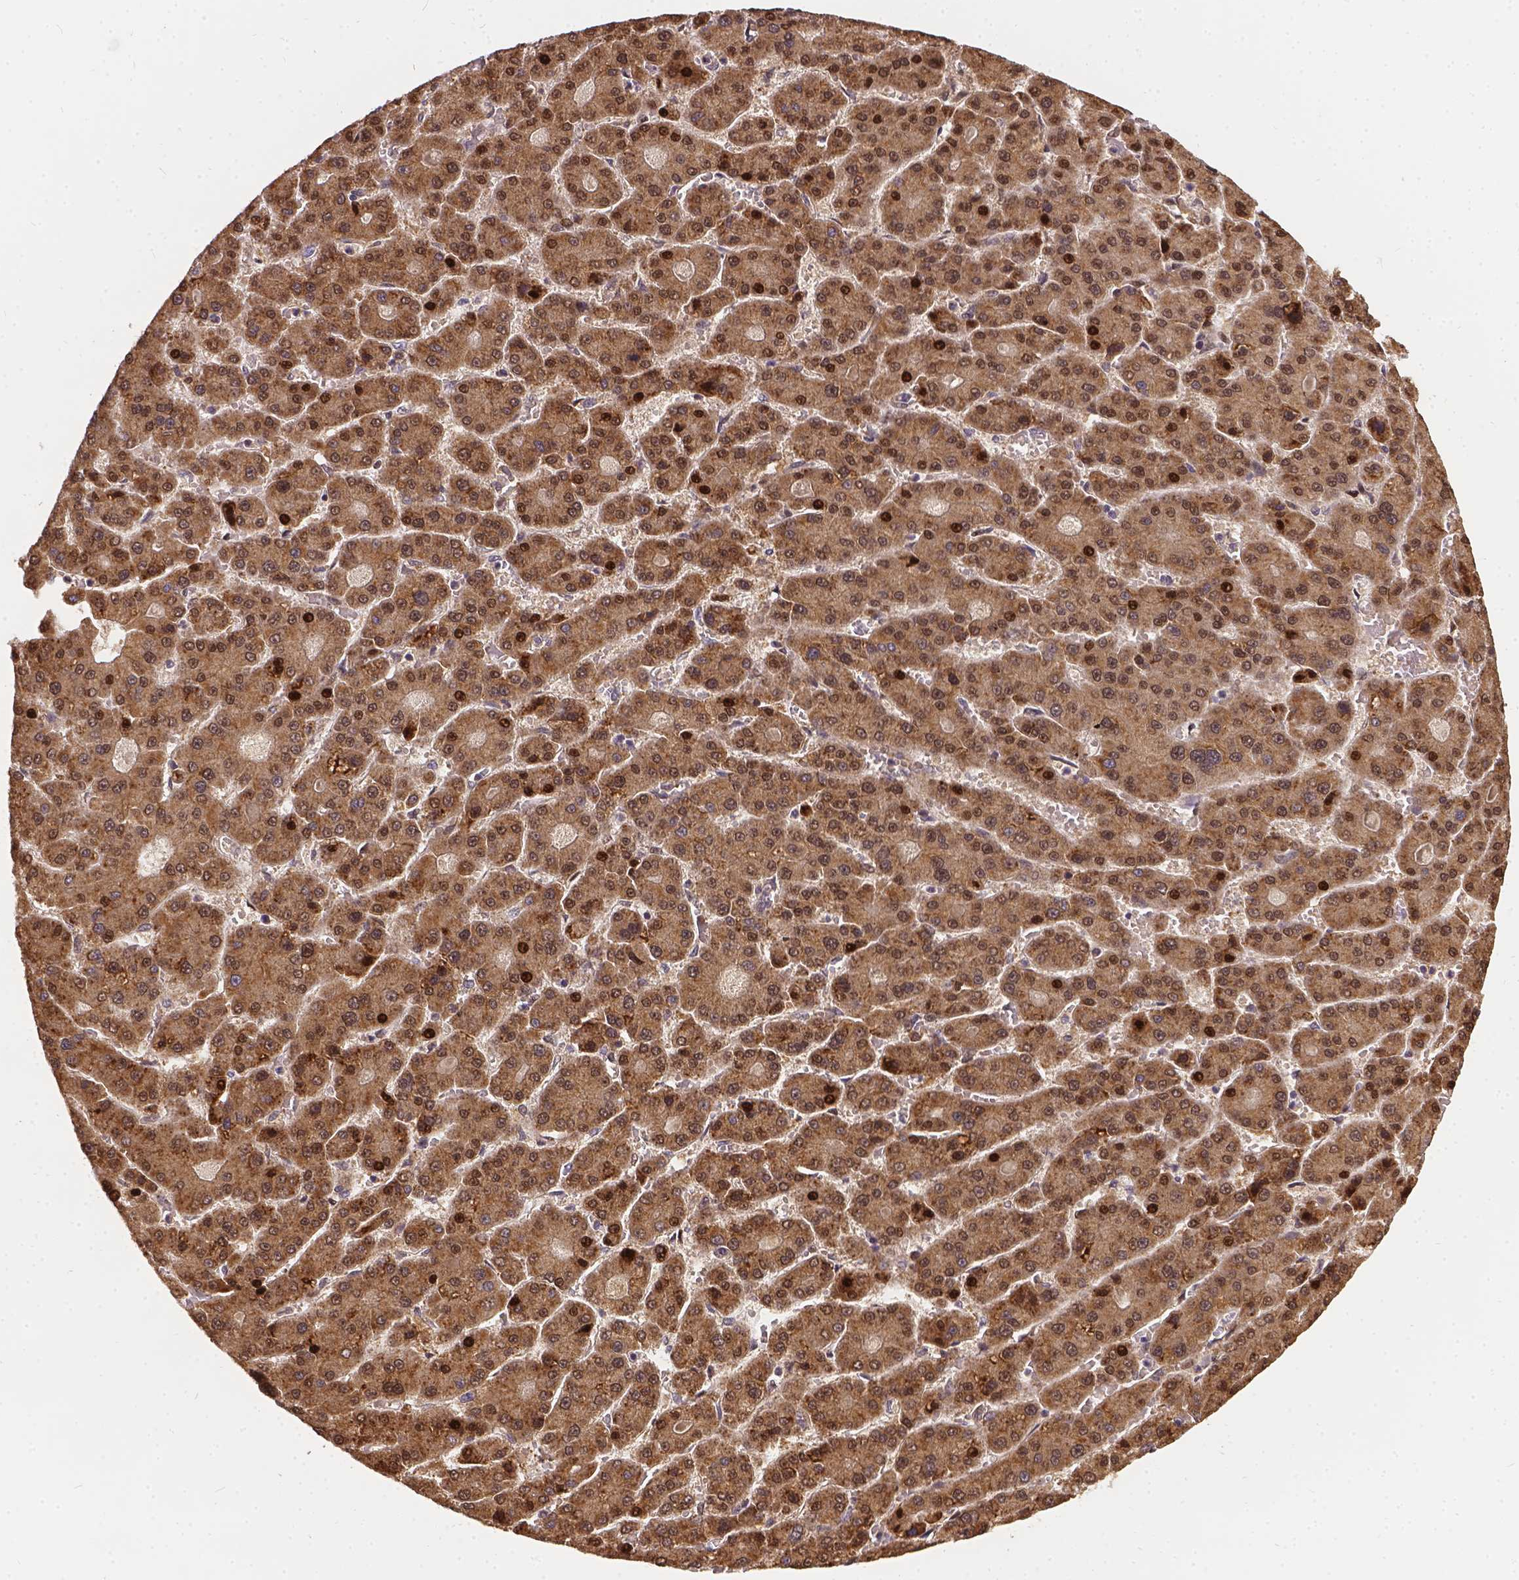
{"staining": {"intensity": "weak", "quantity": ">75%", "location": "cytoplasmic/membranous"}, "tissue": "liver cancer", "cell_type": "Tumor cells", "image_type": "cancer", "snomed": [{"axis": "morphology", "description": "Carcinoma, Hepatocellular, NOS"}, {"axis": "topography", "description": "Liver"}], "caption": "Liver cancer (hepatocellular carcinoma) stained with a protein marker displays weak staining in tumor cells.", "gene": "DENND6A", "patient": {"sex": "male", "age": 70}}